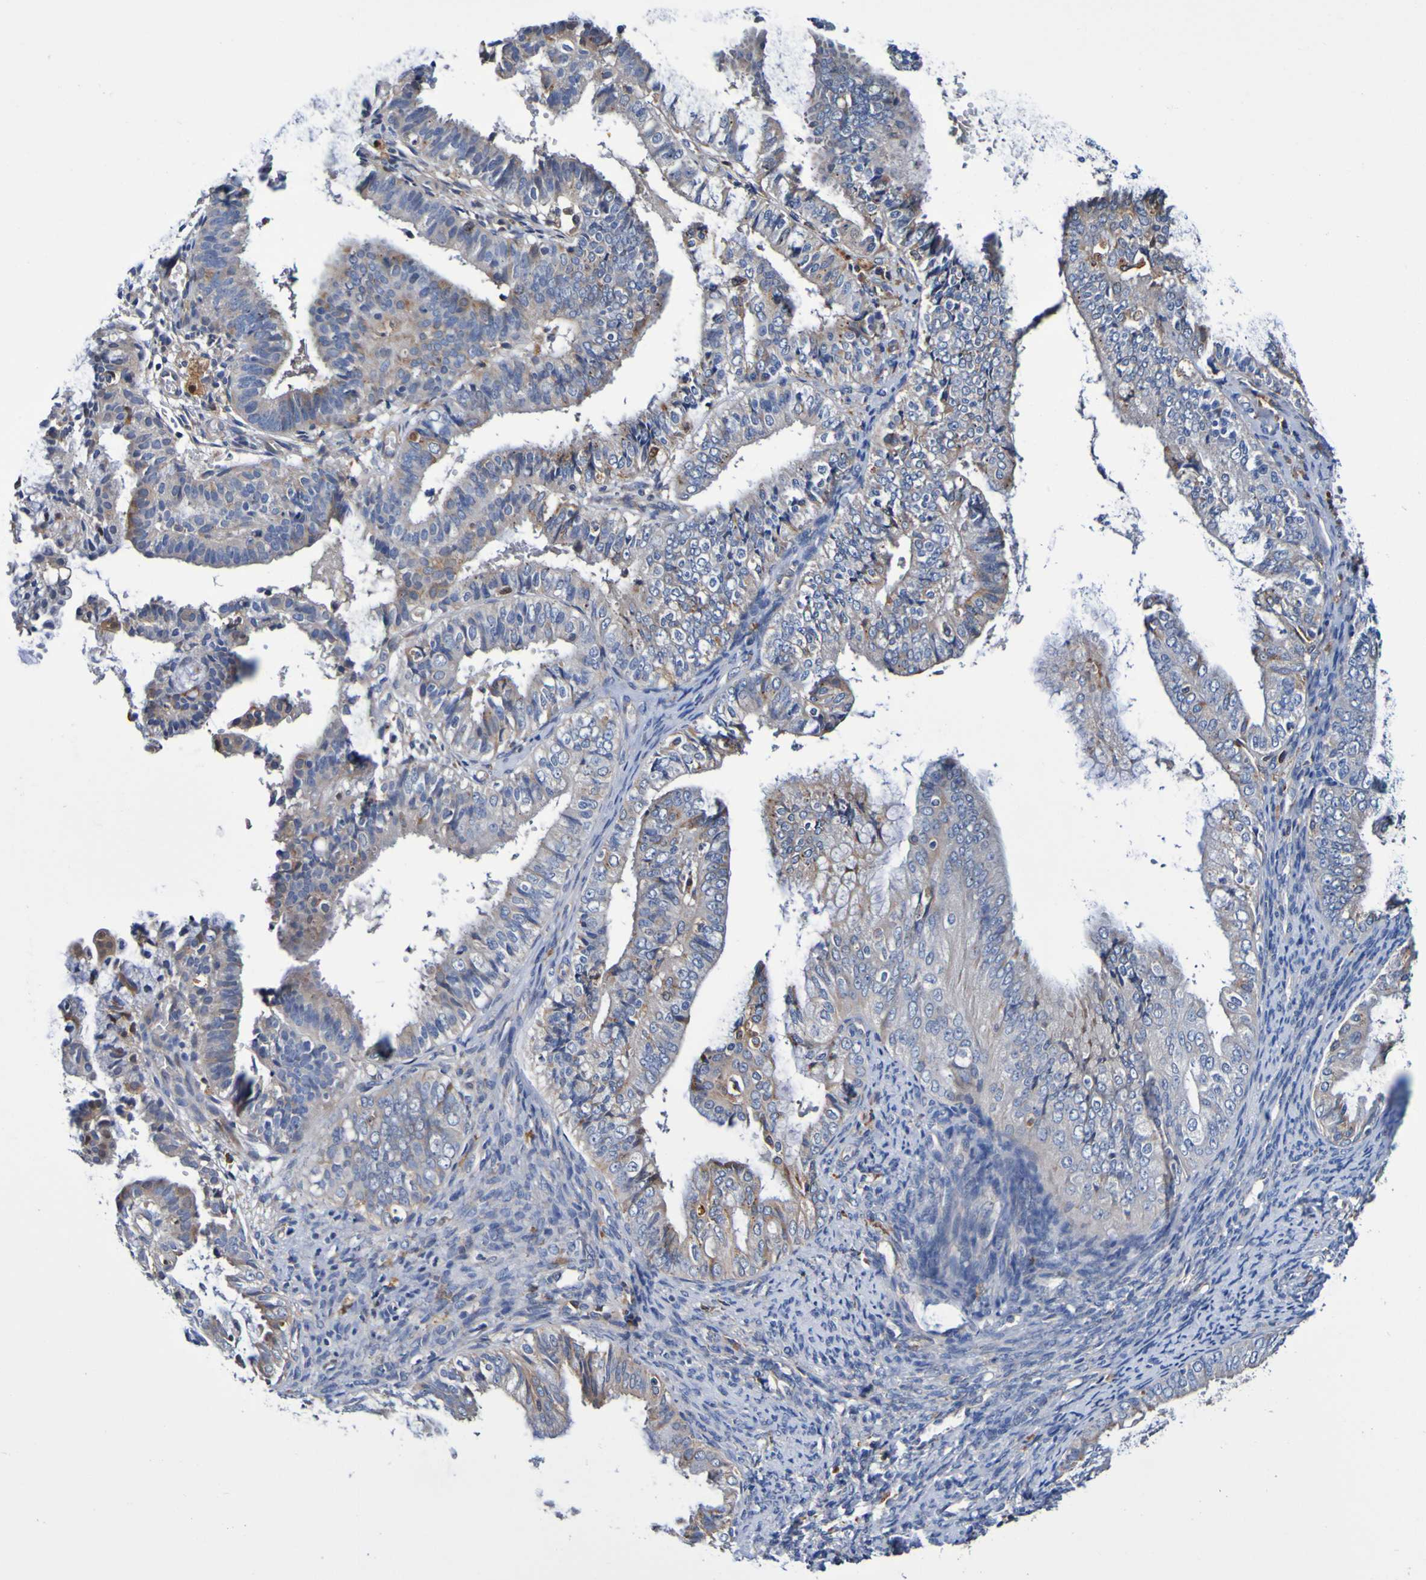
{"staining": {"intensity": "weak", "quantity": ">75%", "location": "cytoplasmic/membranous"}, "tissue": "endometrial cancer", "cell_type": "Tumor cells", "image_type": "cancer", "snomed": [{"axis": "morphology", "description": "Adenocarcinoma, NOS"}, {"axis": "topography", "description": "Endometrium"}], "caption": "Endometrial adenocarcinoma stained with immunohistochemistry (IHC) displays weak cytoplasmic/membranous expression in about >75% of tumor cells.", "gene": "METAP2", "patient": {"sex": "female", "age": 63}}